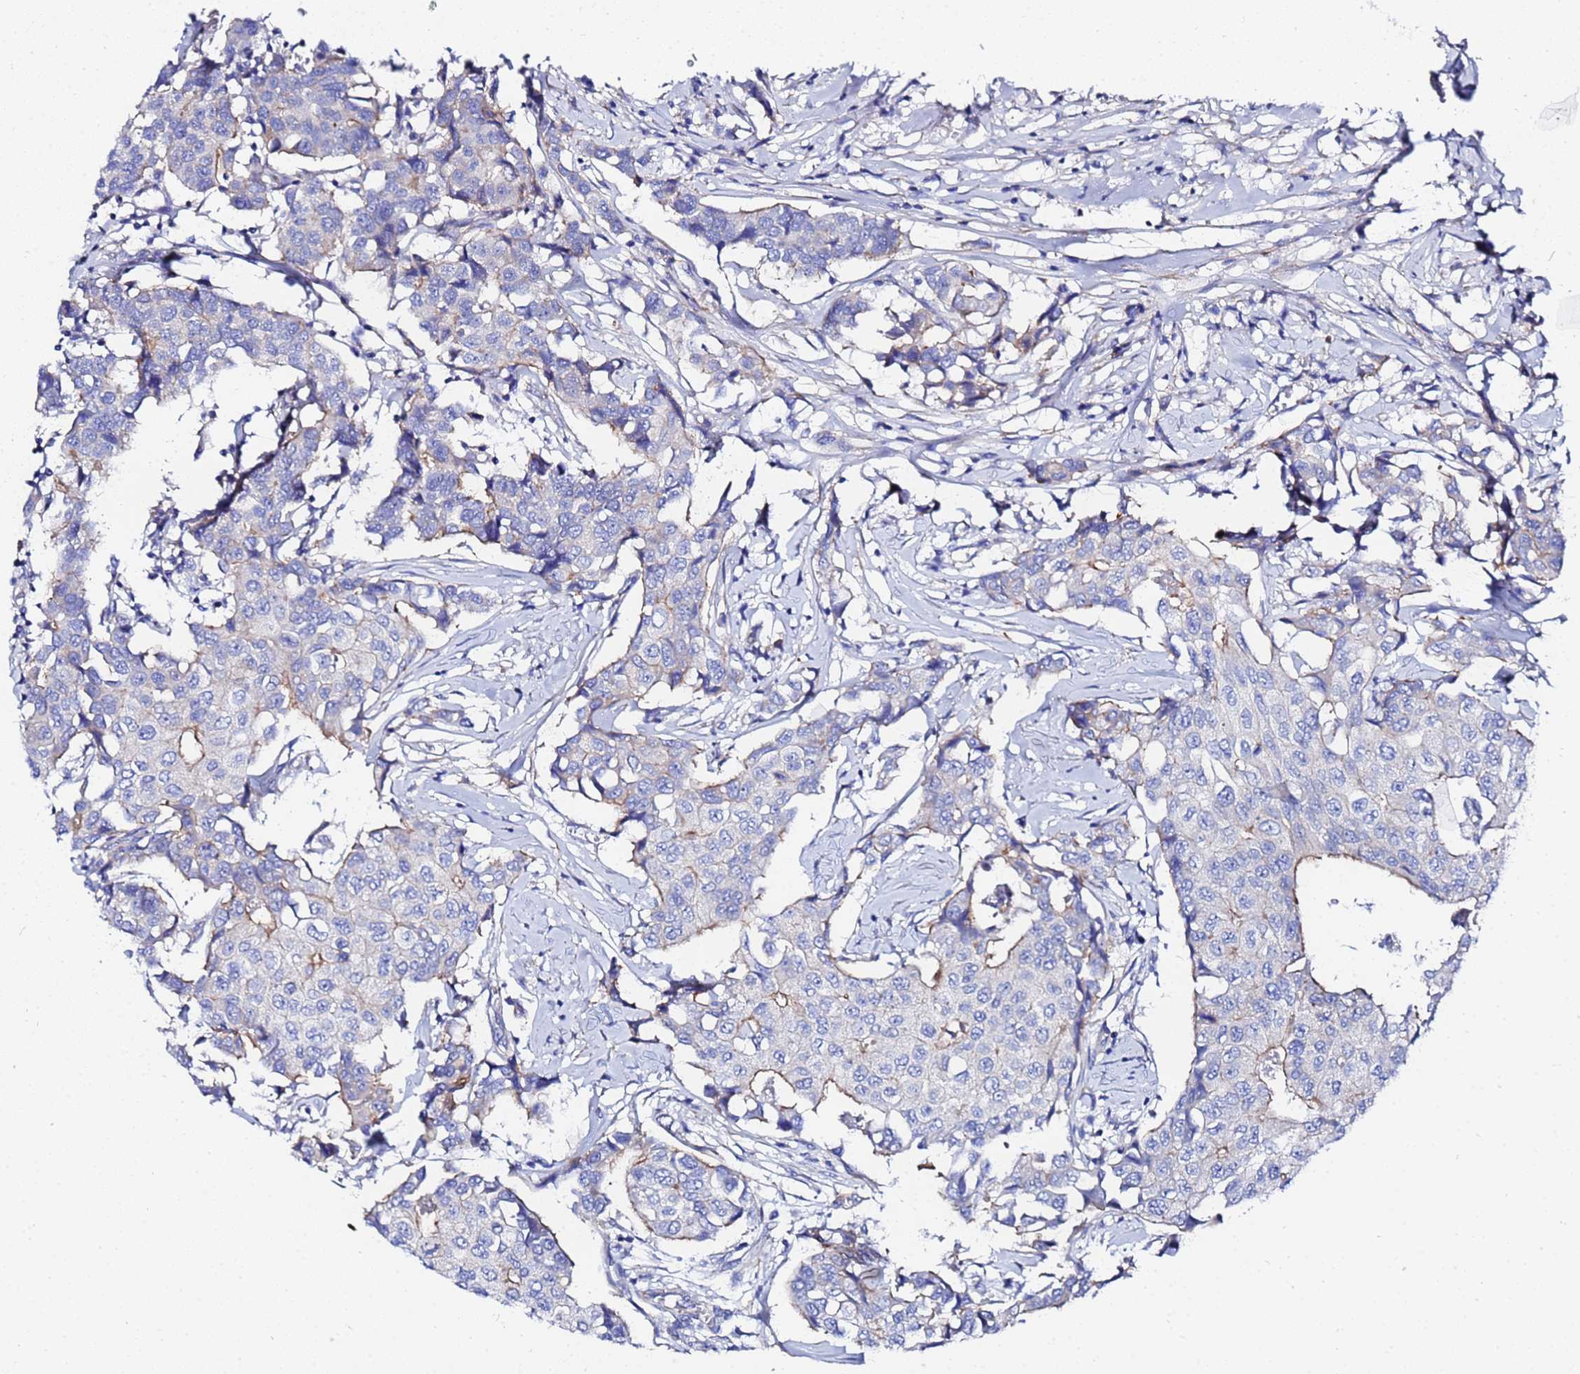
{"staining": {"intensity": "moderate", "quantity": "<25%", "location": "cytoplasmic/membranous"}, "tissue": "breast cancer", "cell_type": "Tumor cells", "image_type": "cancer", "snomed": [{"axis": "morphology", "description": "Duct carcinoma"}, {"axis": "topography", "description": "Breast"}], "caption": "High-power microscopy captured an immunohistochemistry micrograph of breast invasive ductal carcinoma, revealing moderate cytoplasmic/membranous staining in about <25% of tumor cells.", "gene": "RAB39B", "patient": {"sex": "female", "age": 80}}